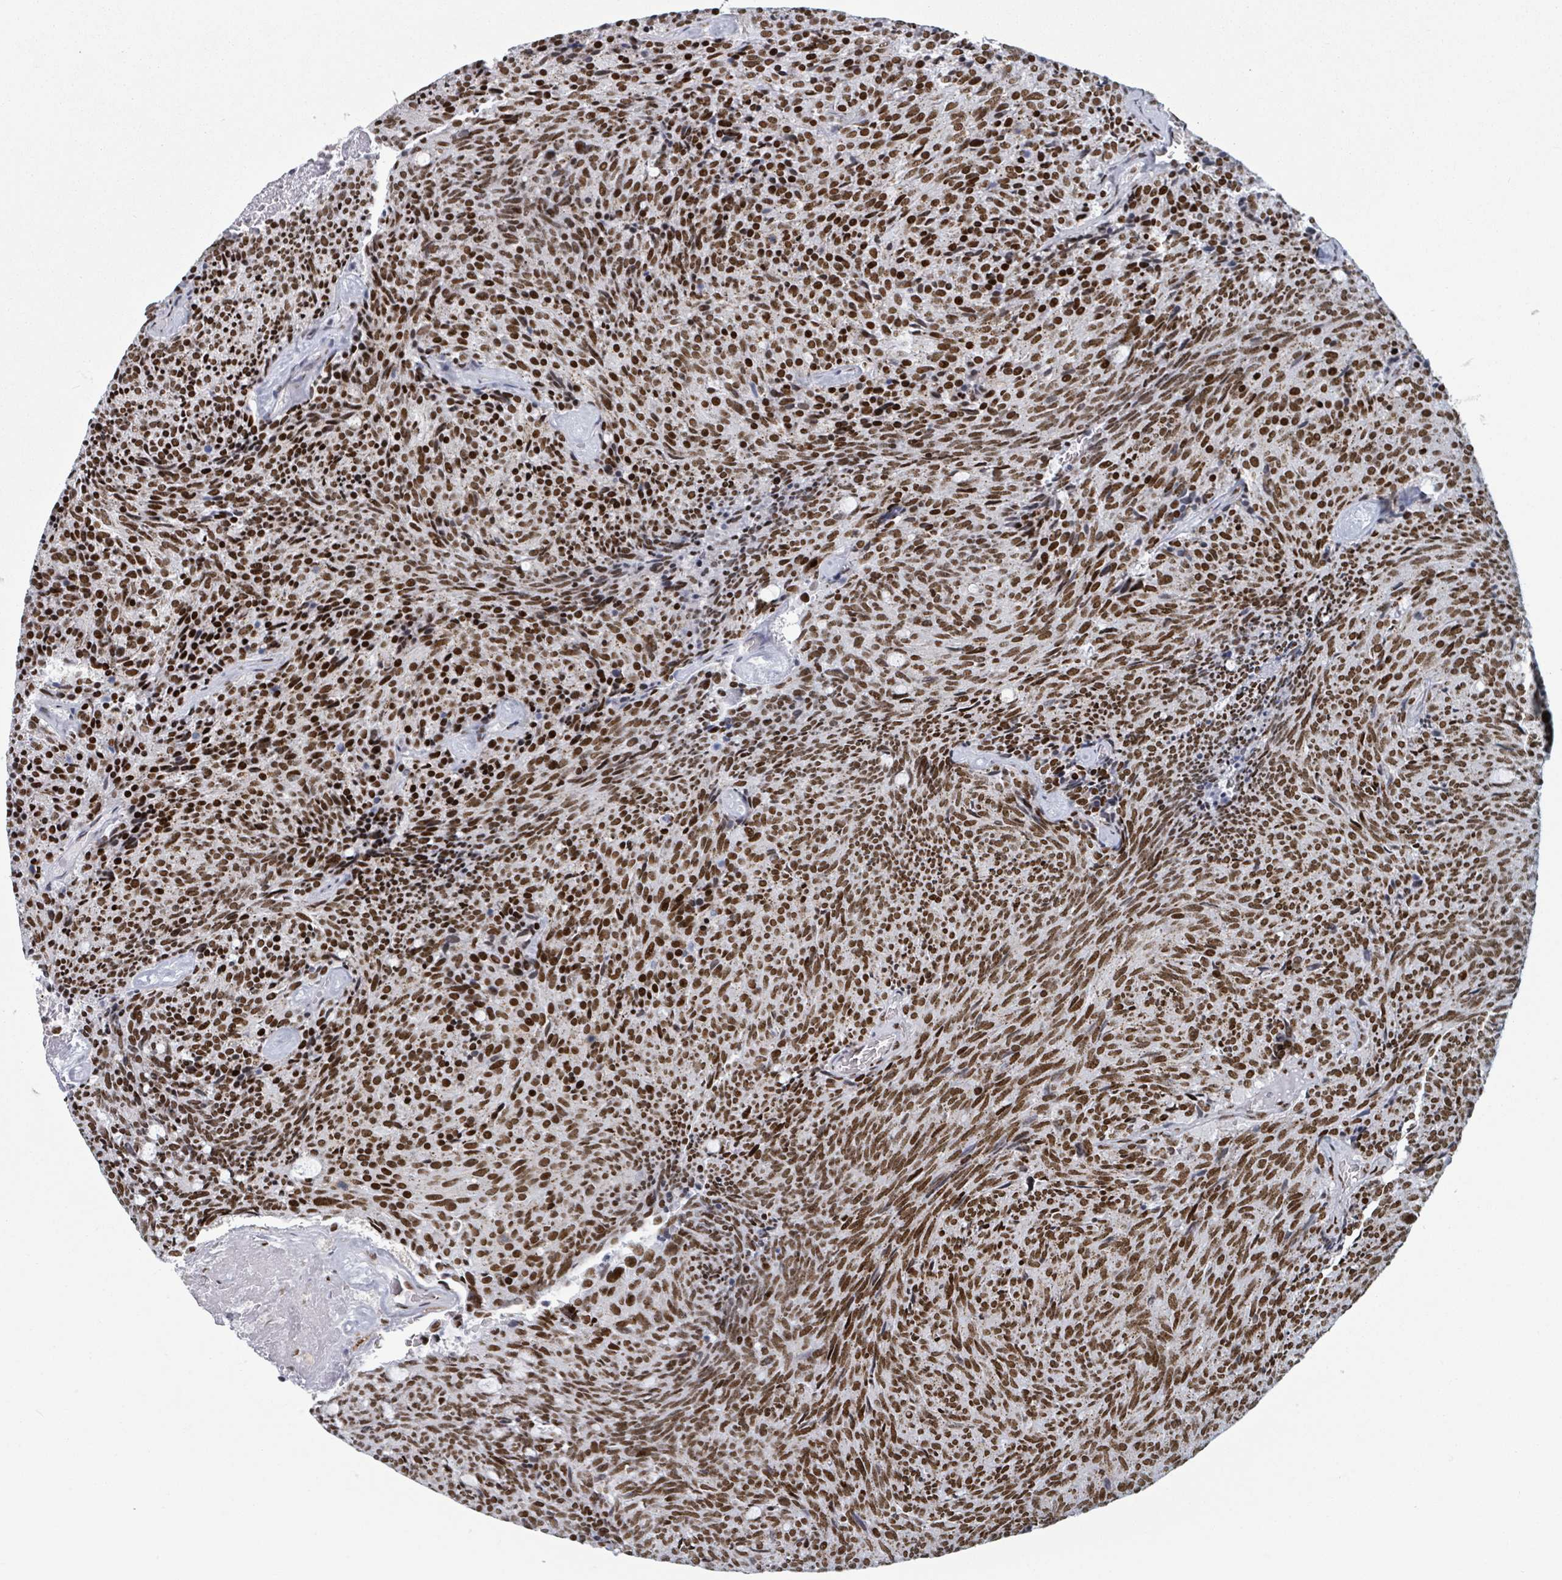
{"staining": {"intensity": "strong", "quantity": ">75%", "location": "nuclear"}, "tissue": "carcinoid", "cell_type": "Tumor cells", "image_type": "cancer", "snomed": [{"axis": "morphology", "description": "Carcinoid, malignant, NOS"}, {"axis": "topography", "description": "Pancreas"}], "caption": "This histopathology image shows immunohistochemistry (IHC) staining of human carcinoid (malignant), with high strong nuclear staining in approximately >75% of tumor cells.", "gene": "DHX16", "patient": {"sex": "female", "age": 54}}